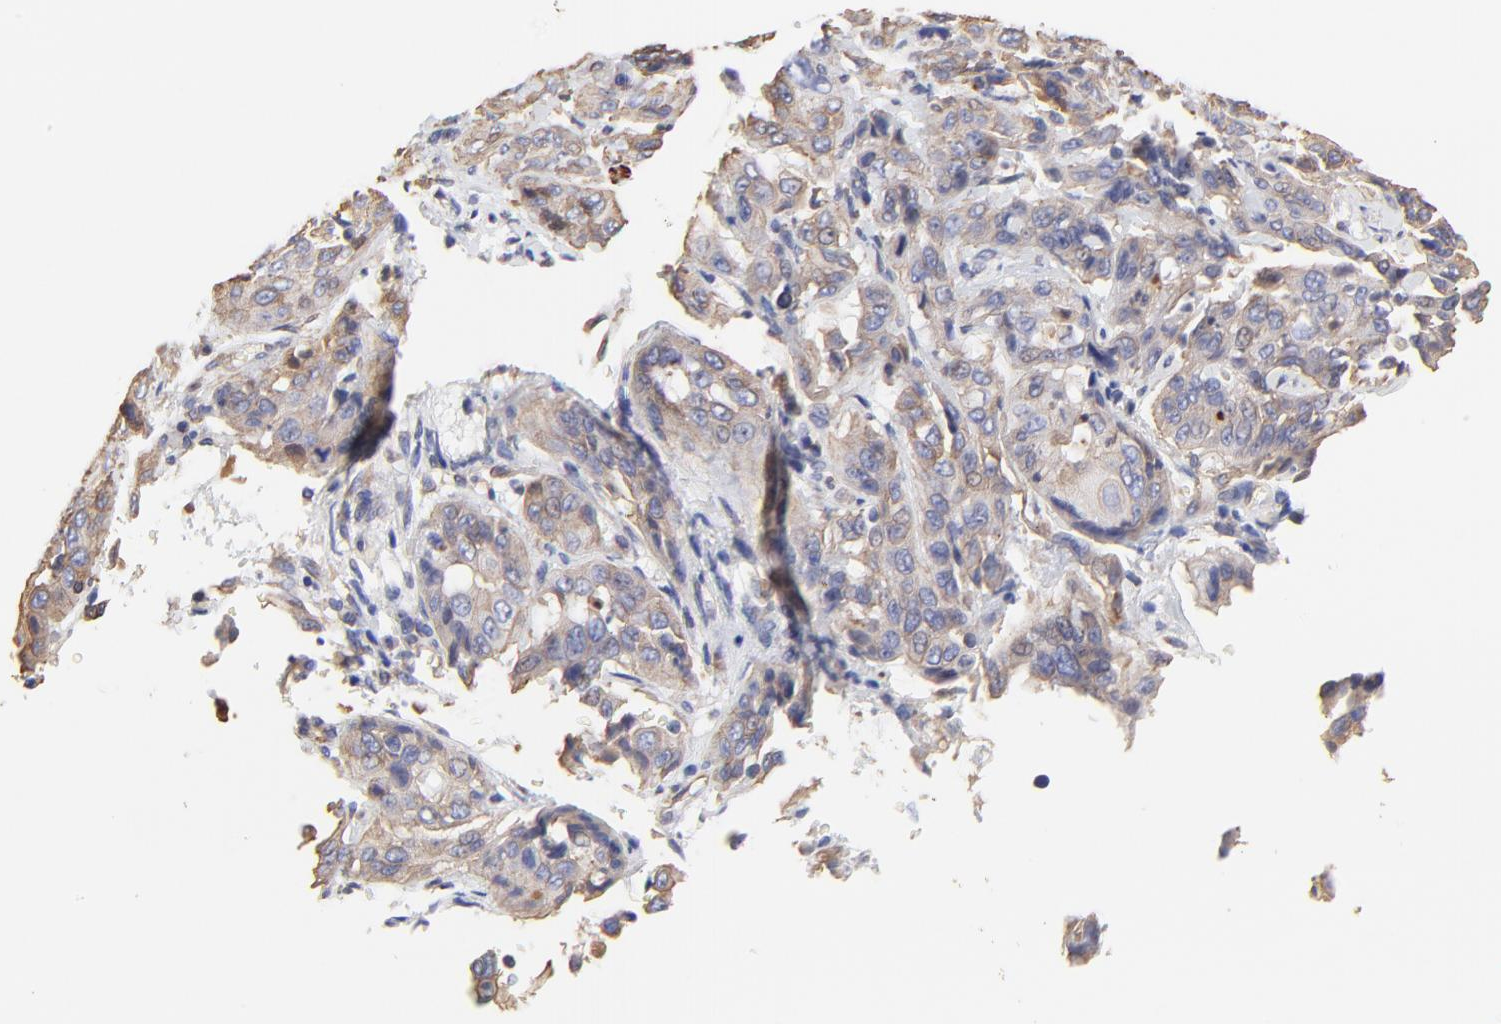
{"staining": {"intensity": "weak", "quantity": ">75%", "location": "cytoplasmic/membranous"}, "tissue": "cervical cancer", "cell_type": "Tumor cells", "image_type": "cancer", "snomed": [{"axis": "morphology", "description": "Squamous cell carcinoma, NOS"}, {"axis": "topography", "description": "Cervix"}], "caption": "Brown immunohistochemical staining in human cervical cancer shows weak cytoplasmic/membranous positivity in about >75% of tumor cells.", "gene": "LRCH2", "patient": {"sex": "female", "age": 41}}